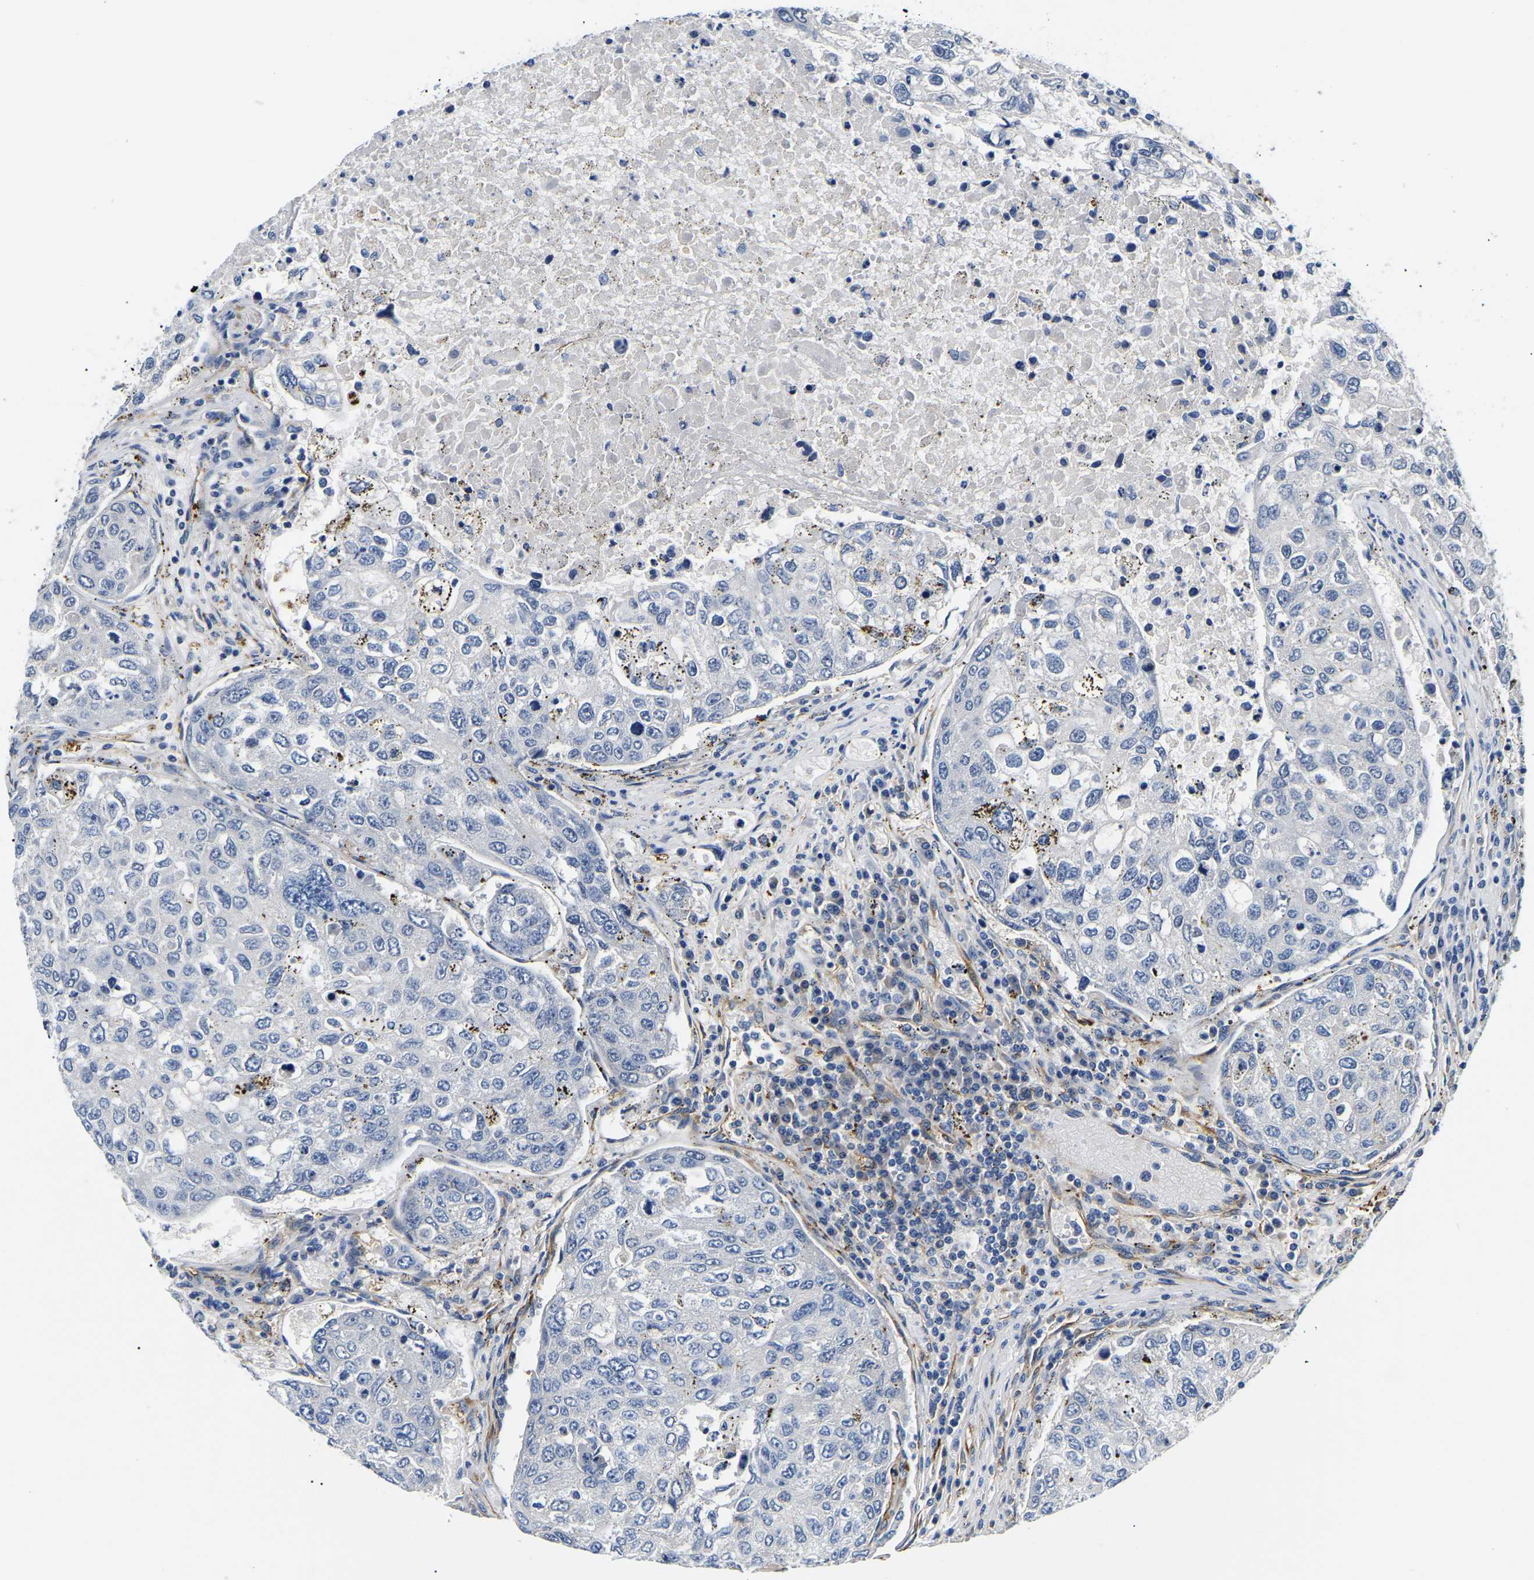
{"staining": {"intensity": "negative", "quantity": "none", "location": "none"}, "tissue": "urothelial cancer", "cell_type": "Tumor cells", "image_type": "cancer", "snomed": [{"axis": "morphology", "description": "Urothelial carcinoma, High grade"}, {"axis": "topography", "description": "Lymph node"}, {"axis": "topography", "description": "Urinary bladder"}], "caption": "This is an IHC micrograph of human urothelial carcinoma (high-grade). There is no positivity in tumor cells.", "gene": "DUSP8", "patient": {"sex": "male", "age": 51}}